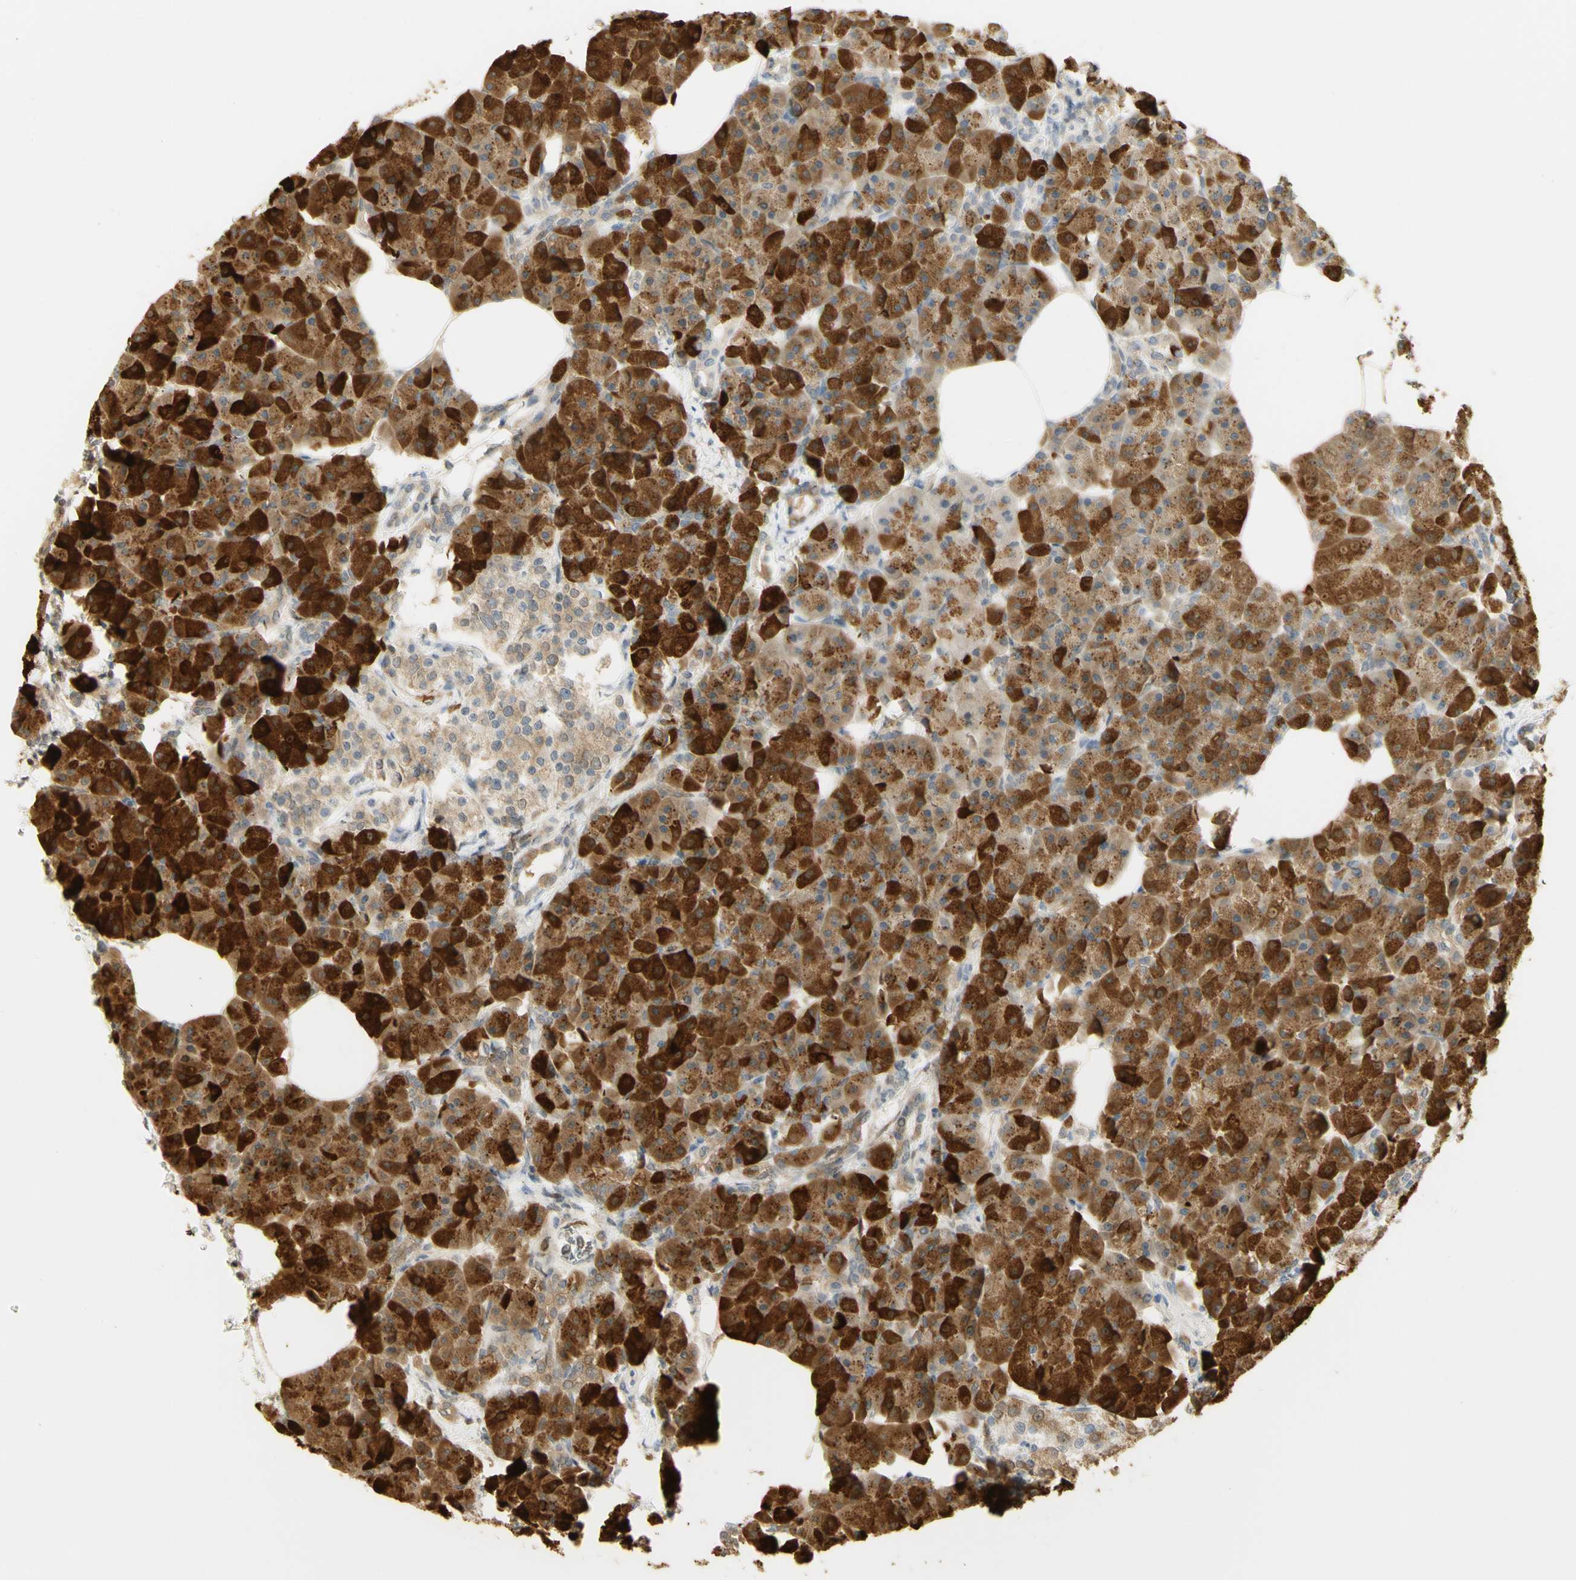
{"staining": {"intensity": "strong", "quantity": ">75%", "location": "cytoplasmic/membranous"}, "tissue": "pancreas", "cell_type": "Exocrine glandular cells", "image_type": "normal", "snomed": [{"axis": "morphology", "description": "Normal tissue, NOS"}, {"axis": "topography", "description": "Pancreas"}], "caption": "About >75% of exocrine glandular cells in benign pancreas show strong cytoplasmic/membranous protein staining as visualized by brown immunohistochemical staining.", "gene": "KIF11", "patient": {"sex": "female", "age": 70}}